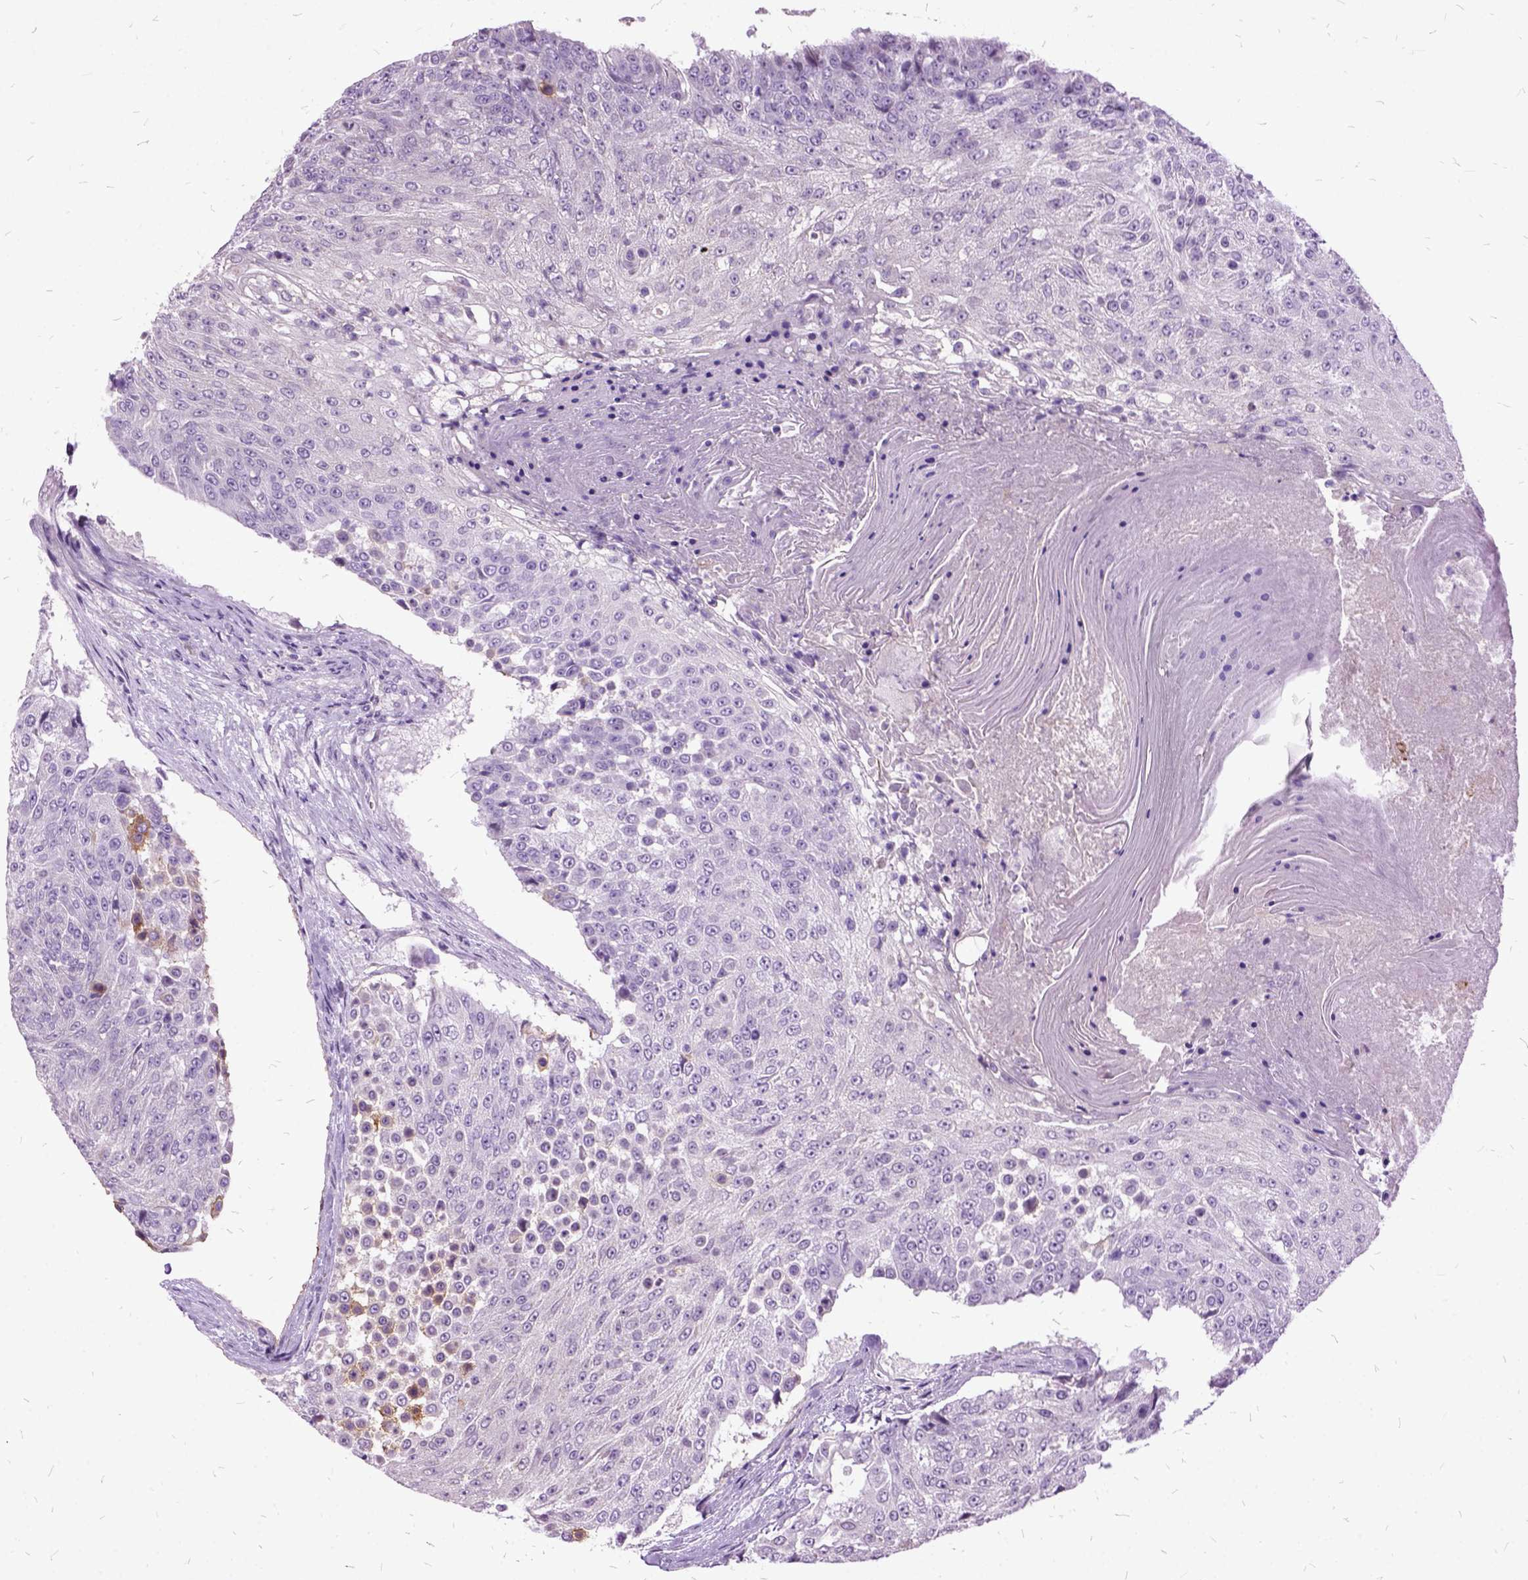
{"staining": {"intensity": "negative", "quantity": "none", "location": "none"}, "tissue": "urothelial cancer", "cell_type": "Tumor cells", "image_type": "cancer", "snomed": [{"axis": "morphology", "description": "Urothelial carcinoma, High grade"}, {"axis": "topography", "description": "Urinary bladder"}], "caption": "A high-resolution photomicrograph shows IHC staining of high-grade urothelial carcinoma, which shows no significant staining in tumor cells.", "gene": "MME", "patient": {"sex": "female", "age": 63}}